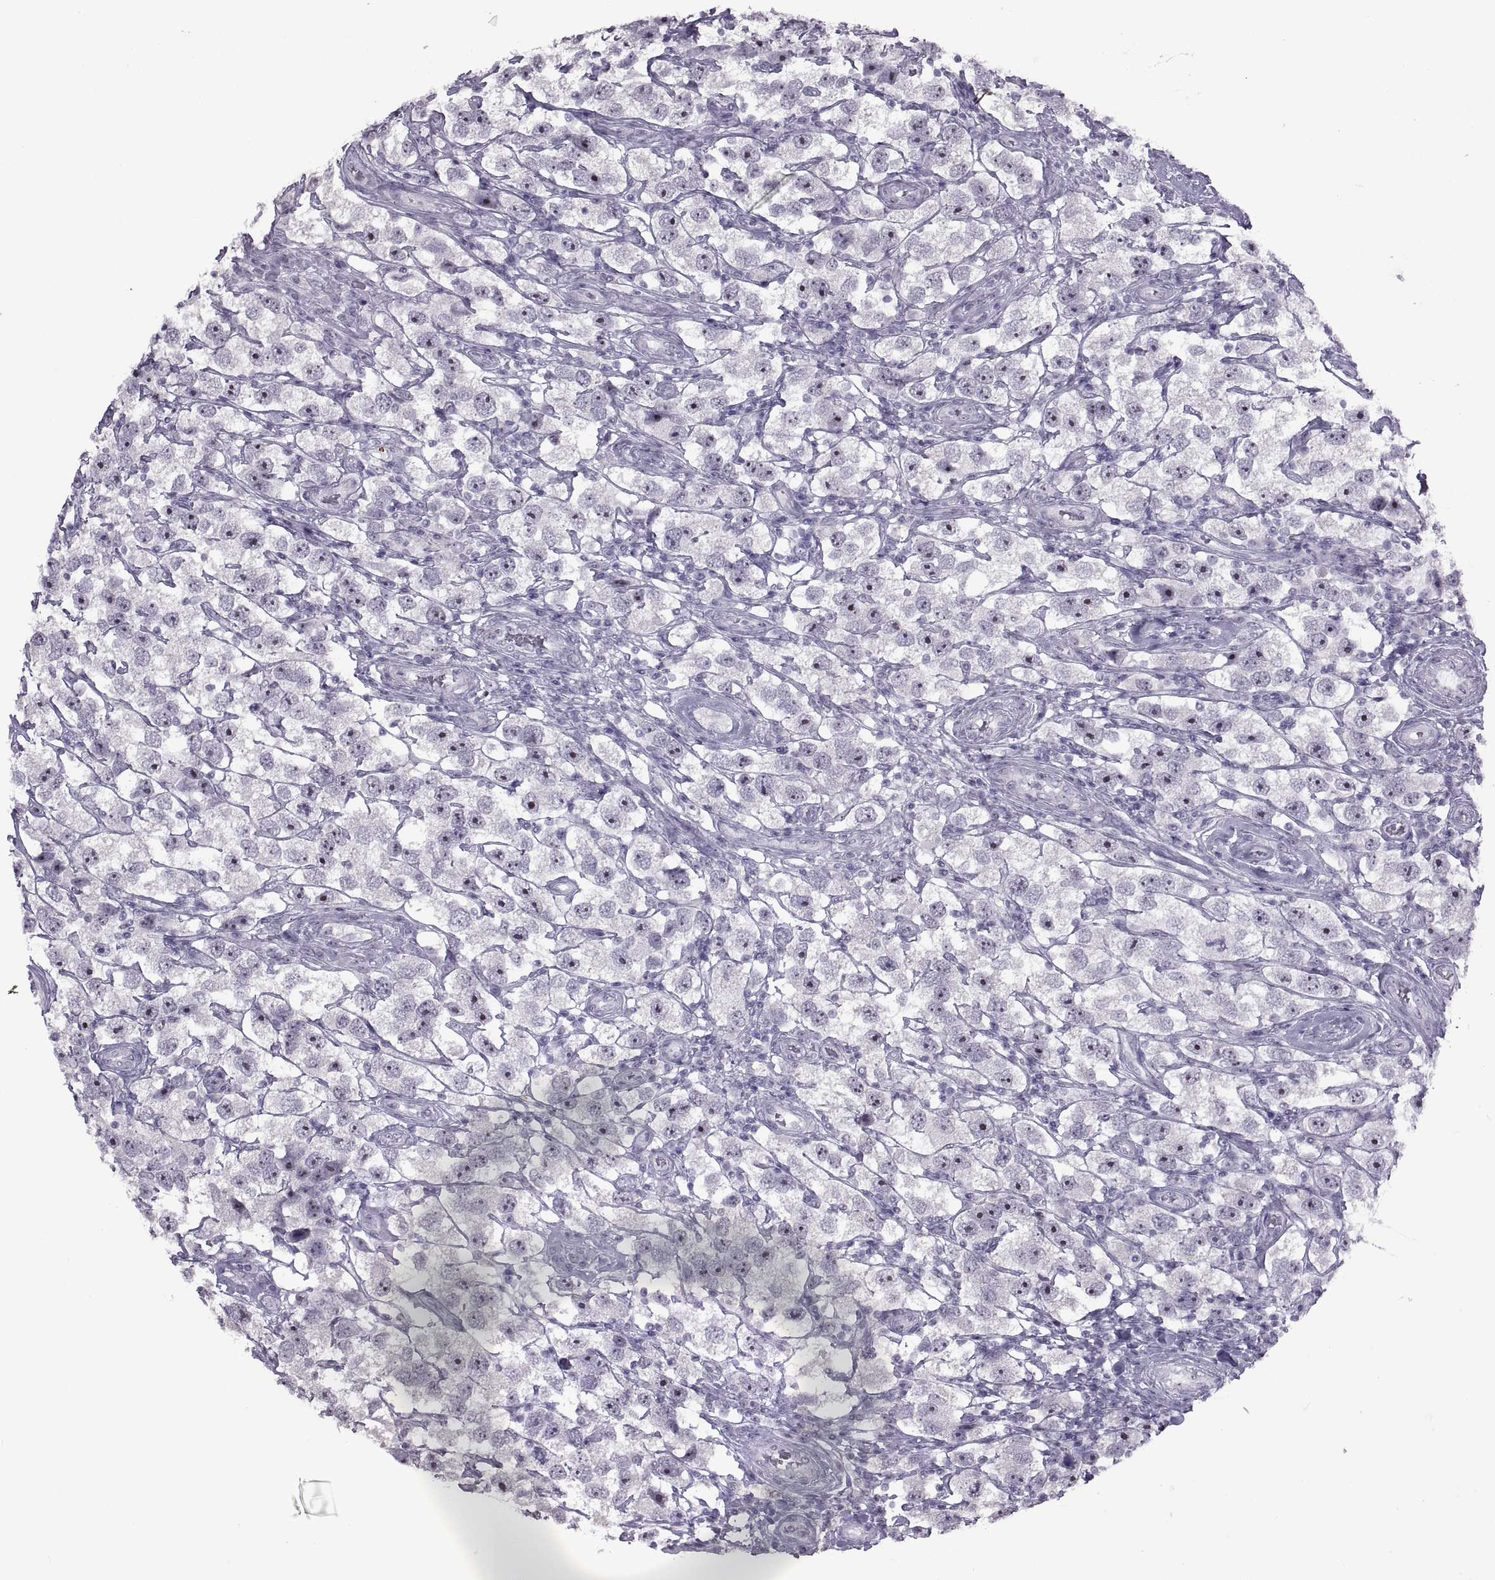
{"staining": {"intensity": "negative", "quantity": "none", "location": "none"}, "tissue": "testis cancer", "cell_type": "Tumor cells", "image_type": "cancer", "snomed": [{"axis": "morphology", "description": "Seminoma, NOS"}, {"axis": "topography", "description": "Testis"}], "caption": "Immunohistochemical staining of seminoma (testis) shows no significant staining in tumor cells.", "gene": "ASIC2", "patient": {"sex": "male", "age": 26}}